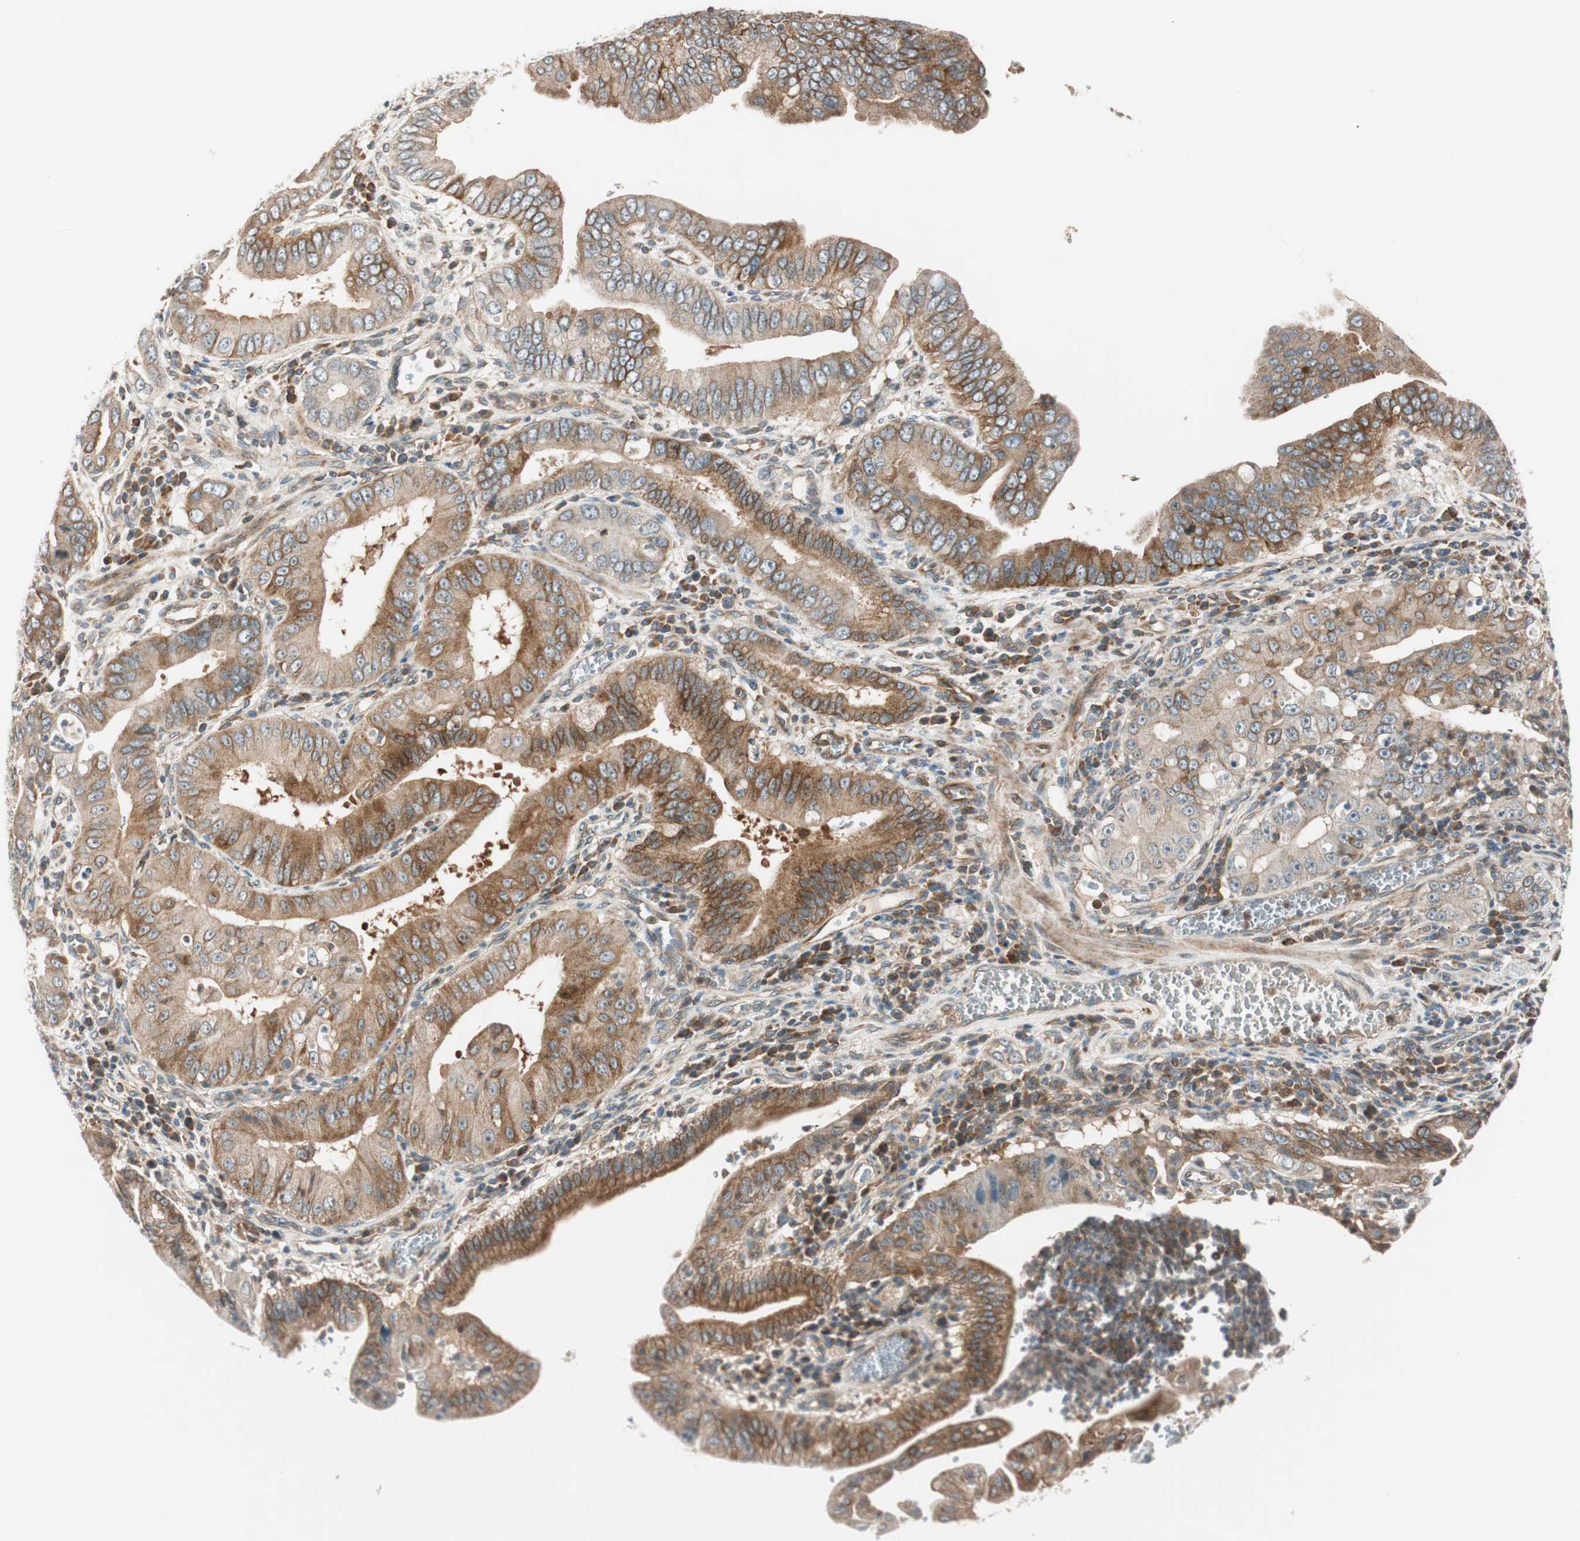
{"staining": {"intensity": "strong", "quantity": "25%-75%", "location": "cytoplasmic/membranous"}, "tissue": "pancreatic cancer", "cell_type": "Tumor cells", "image_type": "cancer", "snomed": [{"axis": "morphology", "description": "Normal tissue, NOS"}, {"axis": "topography", "description": "Lymph node"}], "caption": "Strong cytoplasmic/membranous positivity for a protein is present in approximately 25%-75% of tumor cells of pancreatic cancer using immunohistochemistry (IHC).", "gene": "ABI1", "patient": {"sex": "male", "age": 50}}